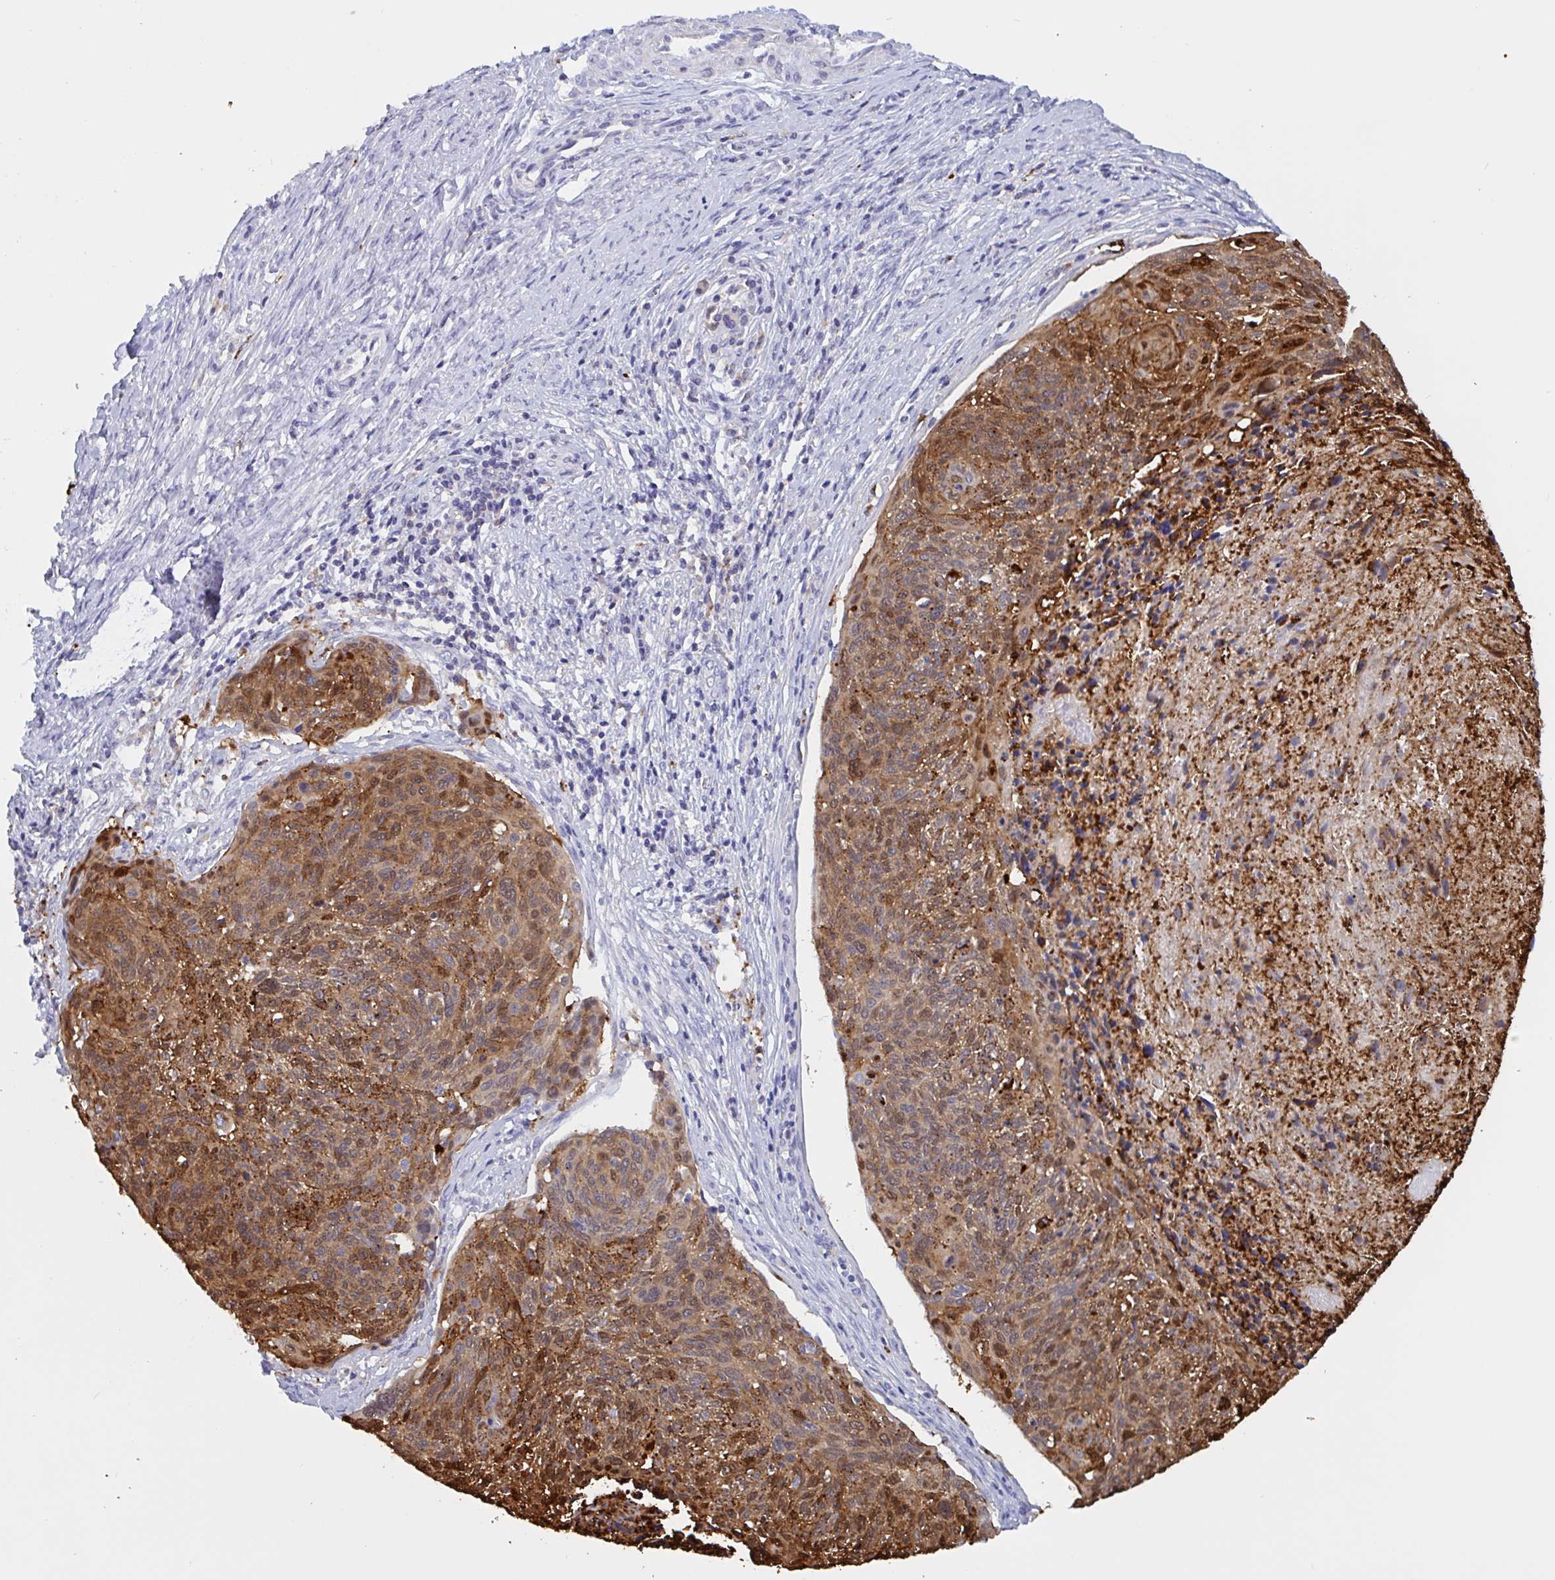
{"staining": {"intensity": "moderate", "quantity": ">75%", "location": "cytoplasmic/membranous"}, "tissue": "cervical cancer", "cell_type": "Tumor cells", "image_type": "cancer", "snomed": [{"axis": "morphology", "description": "Squamous cell carcinoma, NOS"}, {"axis": "topography", "description": "Cervix"}], "caption": "Protein staining of squamous cell carcinoma (cervical) tissue displays moderate cytoplasmic/membranous expression in about >75% of tumor cells. (brown staining indicates protein expression, while blue staining denotes nuclei).", "gene": "SERPINB13", "patient": {"sex": "female", "age": 49}}